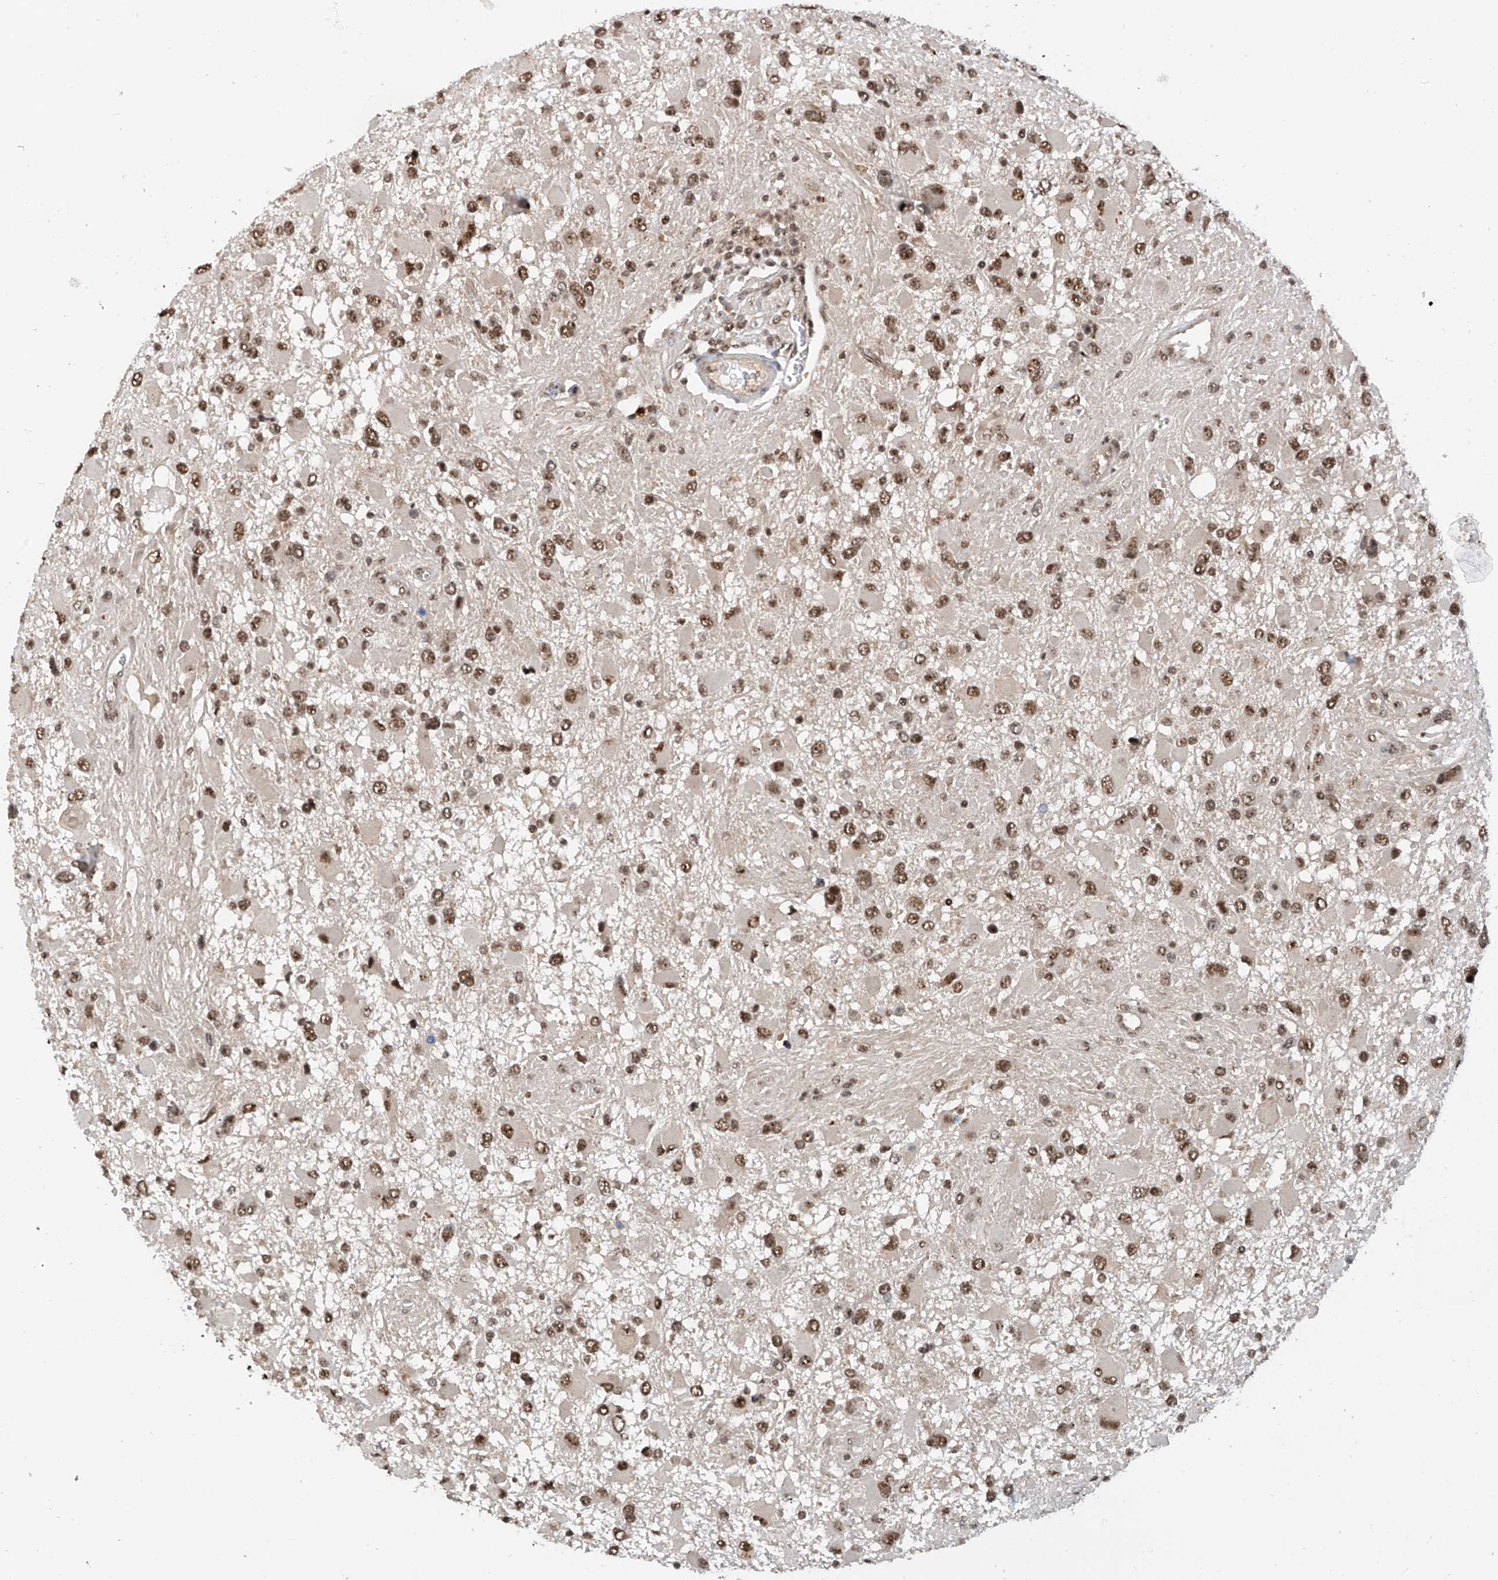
{"staining": {"intensity": "moderate", "quantity": ">75%", "location": "nuclear"}, "tissue": "glioma", "cell_type": "Tumor cells", "image_type": "cancer", "snomed": [{"axis": "morphology", "description": "Glioma, malignant, High grade"}, {"axis": "topography", "description": "Brain"}], "caption": "Glioma stained with DAB immunohistochemistry reveals medium levels of moderate nuclear staining in about >75% of tumor cells. (Brightfield microscopy of DAB IHC at high magnification).", "gene": "RPAIN", "patient": {"sex": "male", "age": 53}}